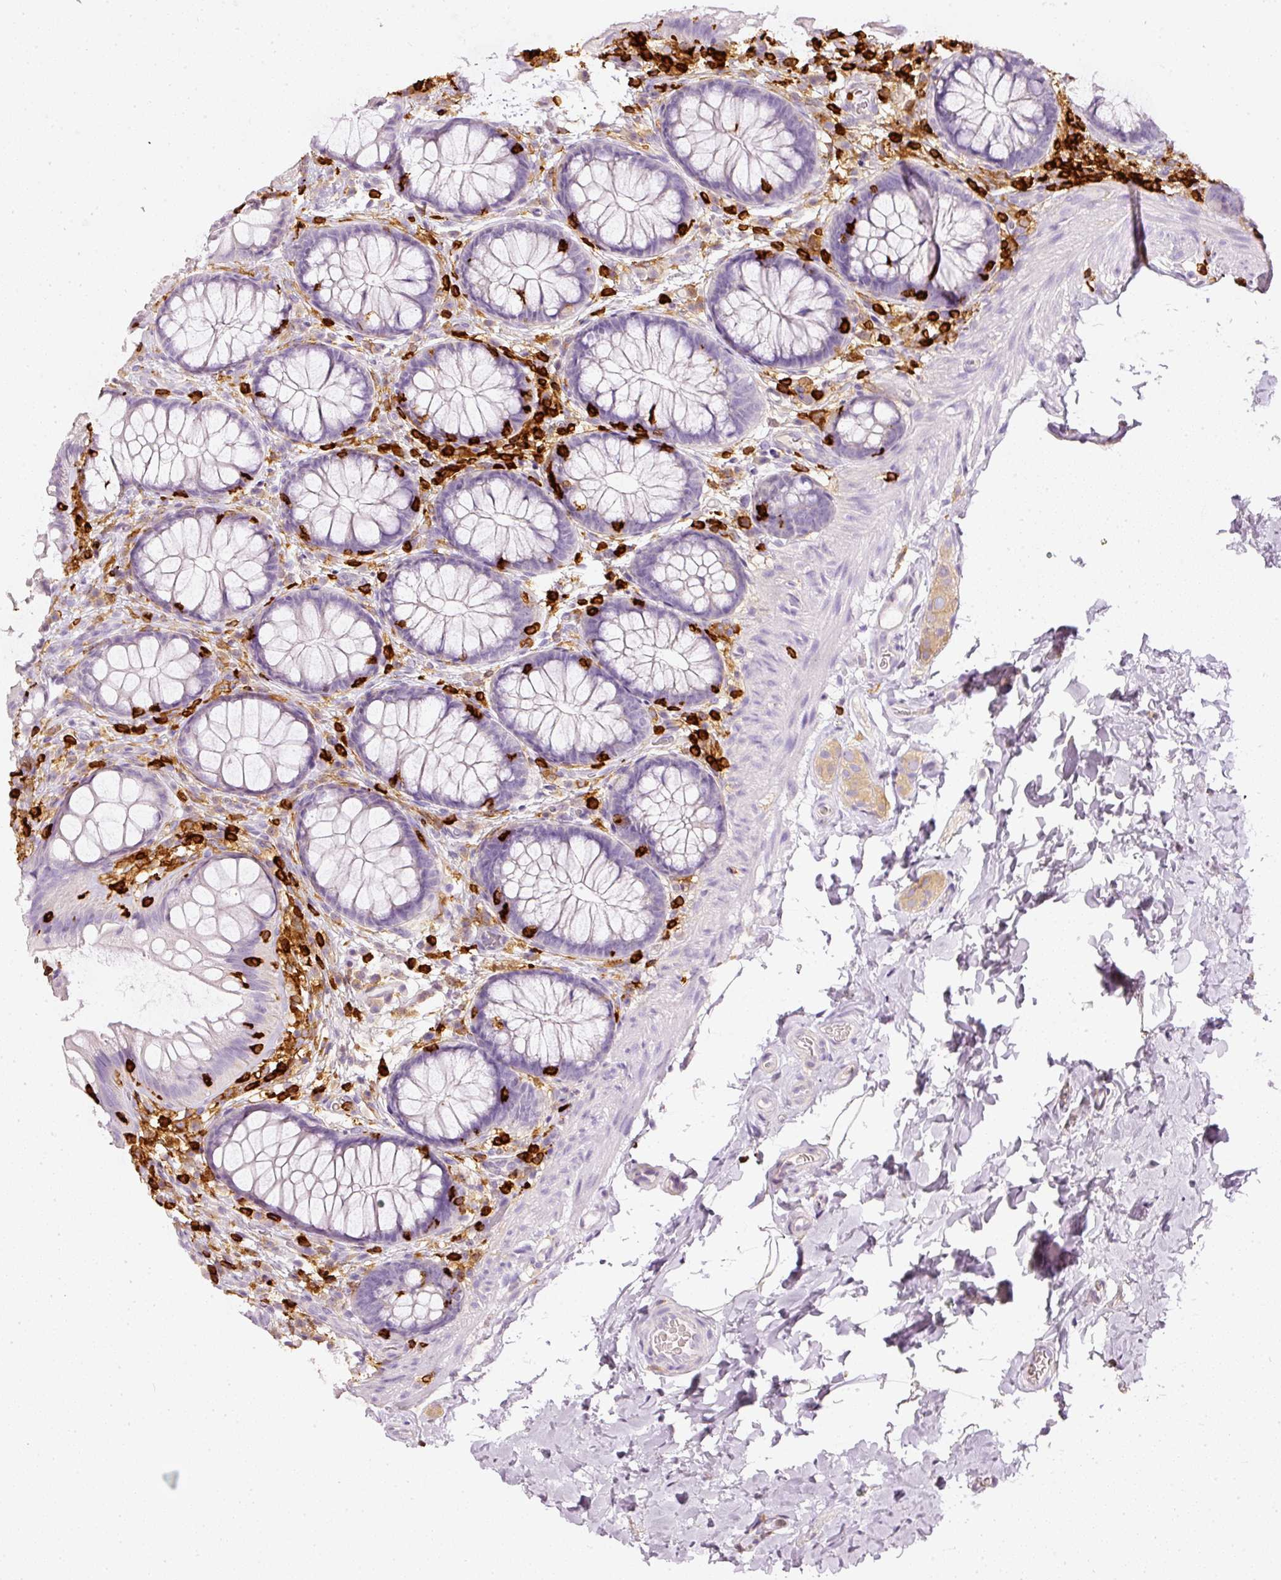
{"staining": {"intensity": "negative", "quantity": "none", "location": "none"}, "tissue": "colon", "cell_type": "Endothelial cells", "image_type": "normal", "snomed": [{"axis": "morphology", "description": "Normal tissue, NOS"}, {"axis": "topography", "description": "Colon"}], "caption": "An image of human colon is negative for staining in endothelial cells.", "gene": "EVL", "patient": {"sex": "male", "age": 46}}